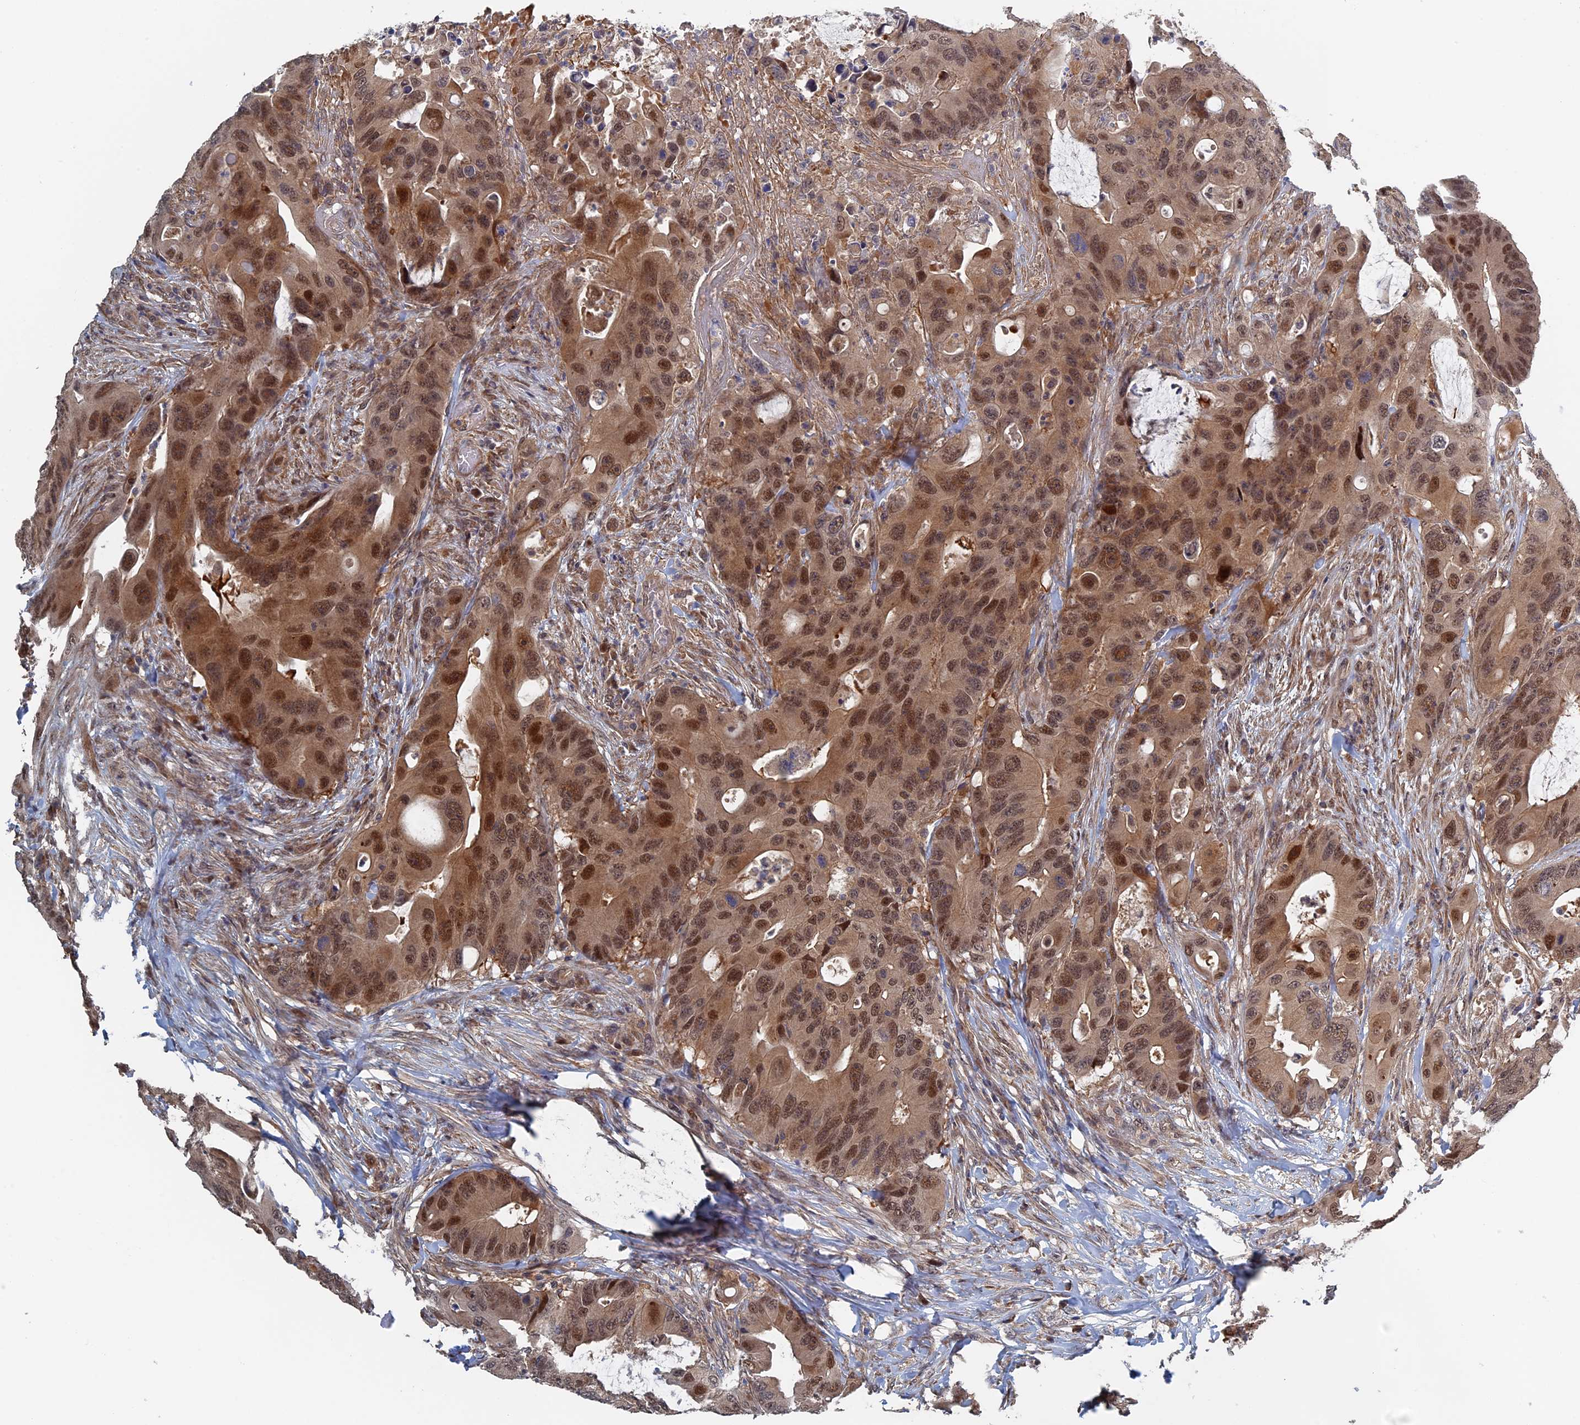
{"staining": {"intensity": "moderate", "quantity": ">75%", "location": "cytoplasmic/membranous,nuclear"}, "tissue": "colorectal cancer", "cell_type": "Tumor cells", "image_type": "cancer", "snomed": [{"axis": "morphology", "description": "Adenocarcinoma, NOS"}, {"axis": "topography", "description": "Colon"}], "caption": "About >75% of tumor cells in human adenocarcinoma (colorectal) display moderate cytoplasmic/membranous and nuclear protein staining as visualized by brown immunohistochemical staining.", "gene": "ELOVL6", "patient": {"sex": "male", "age": 71}}